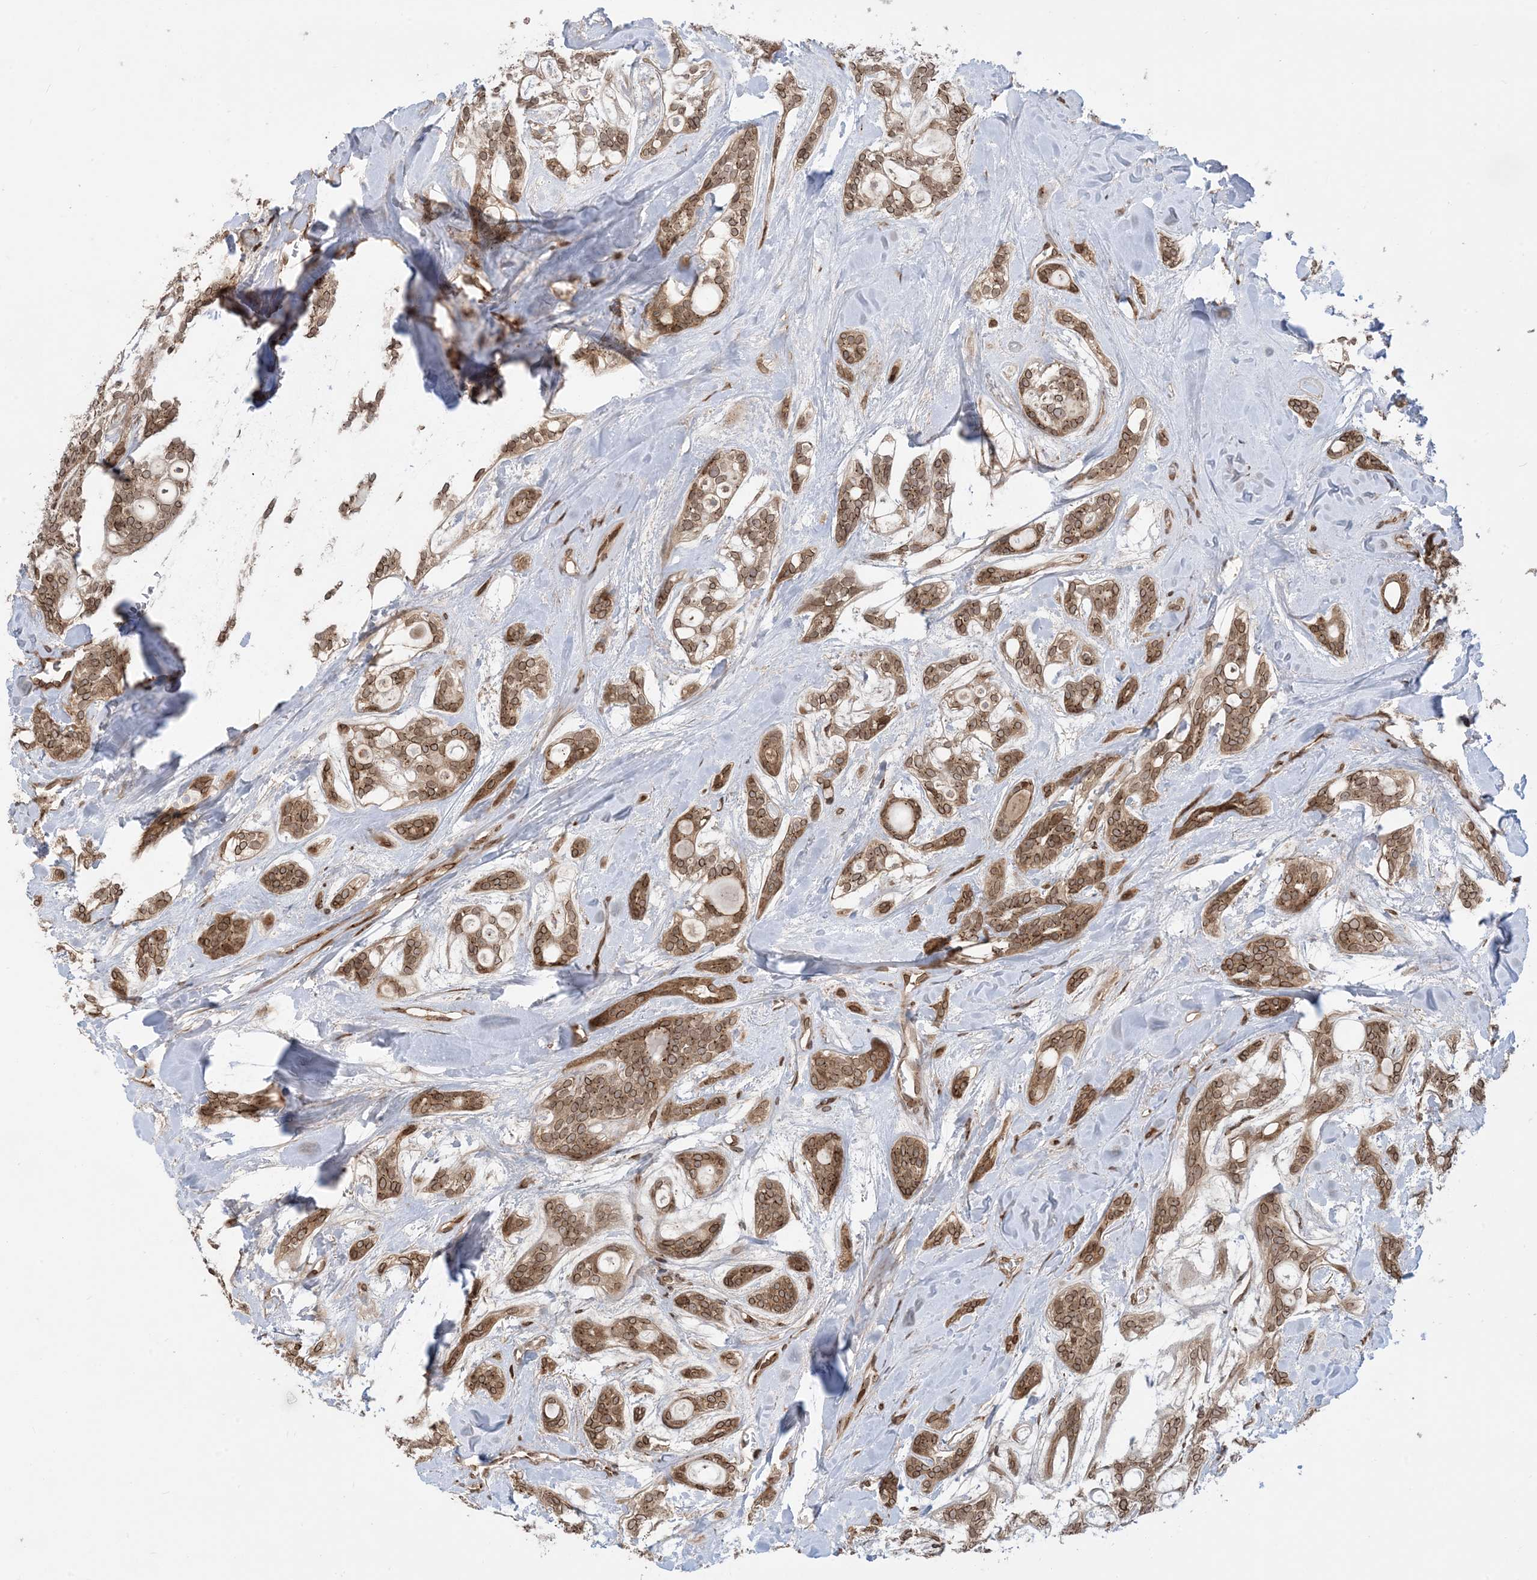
{"staining": {"intensity": "strong", "quantity": ">75%", "location": "cytoplasmic/membranous"}, "tissue": "head and neck cancer", "cell_type": "Tumor cells", "image_type": "cancer", "snomed": [{"axis": "morphology", "description": "Adenocarcinoma, NOS"}, {"axis": "topography", "description": "Head-Neck"}], "caption": "Head and neck cancer stained for a protein reveals strong cytoplasmic/membranous positivity in tumor cells.", "gene": "CASP4", "patient": {"sex": "male", "age": 66}}